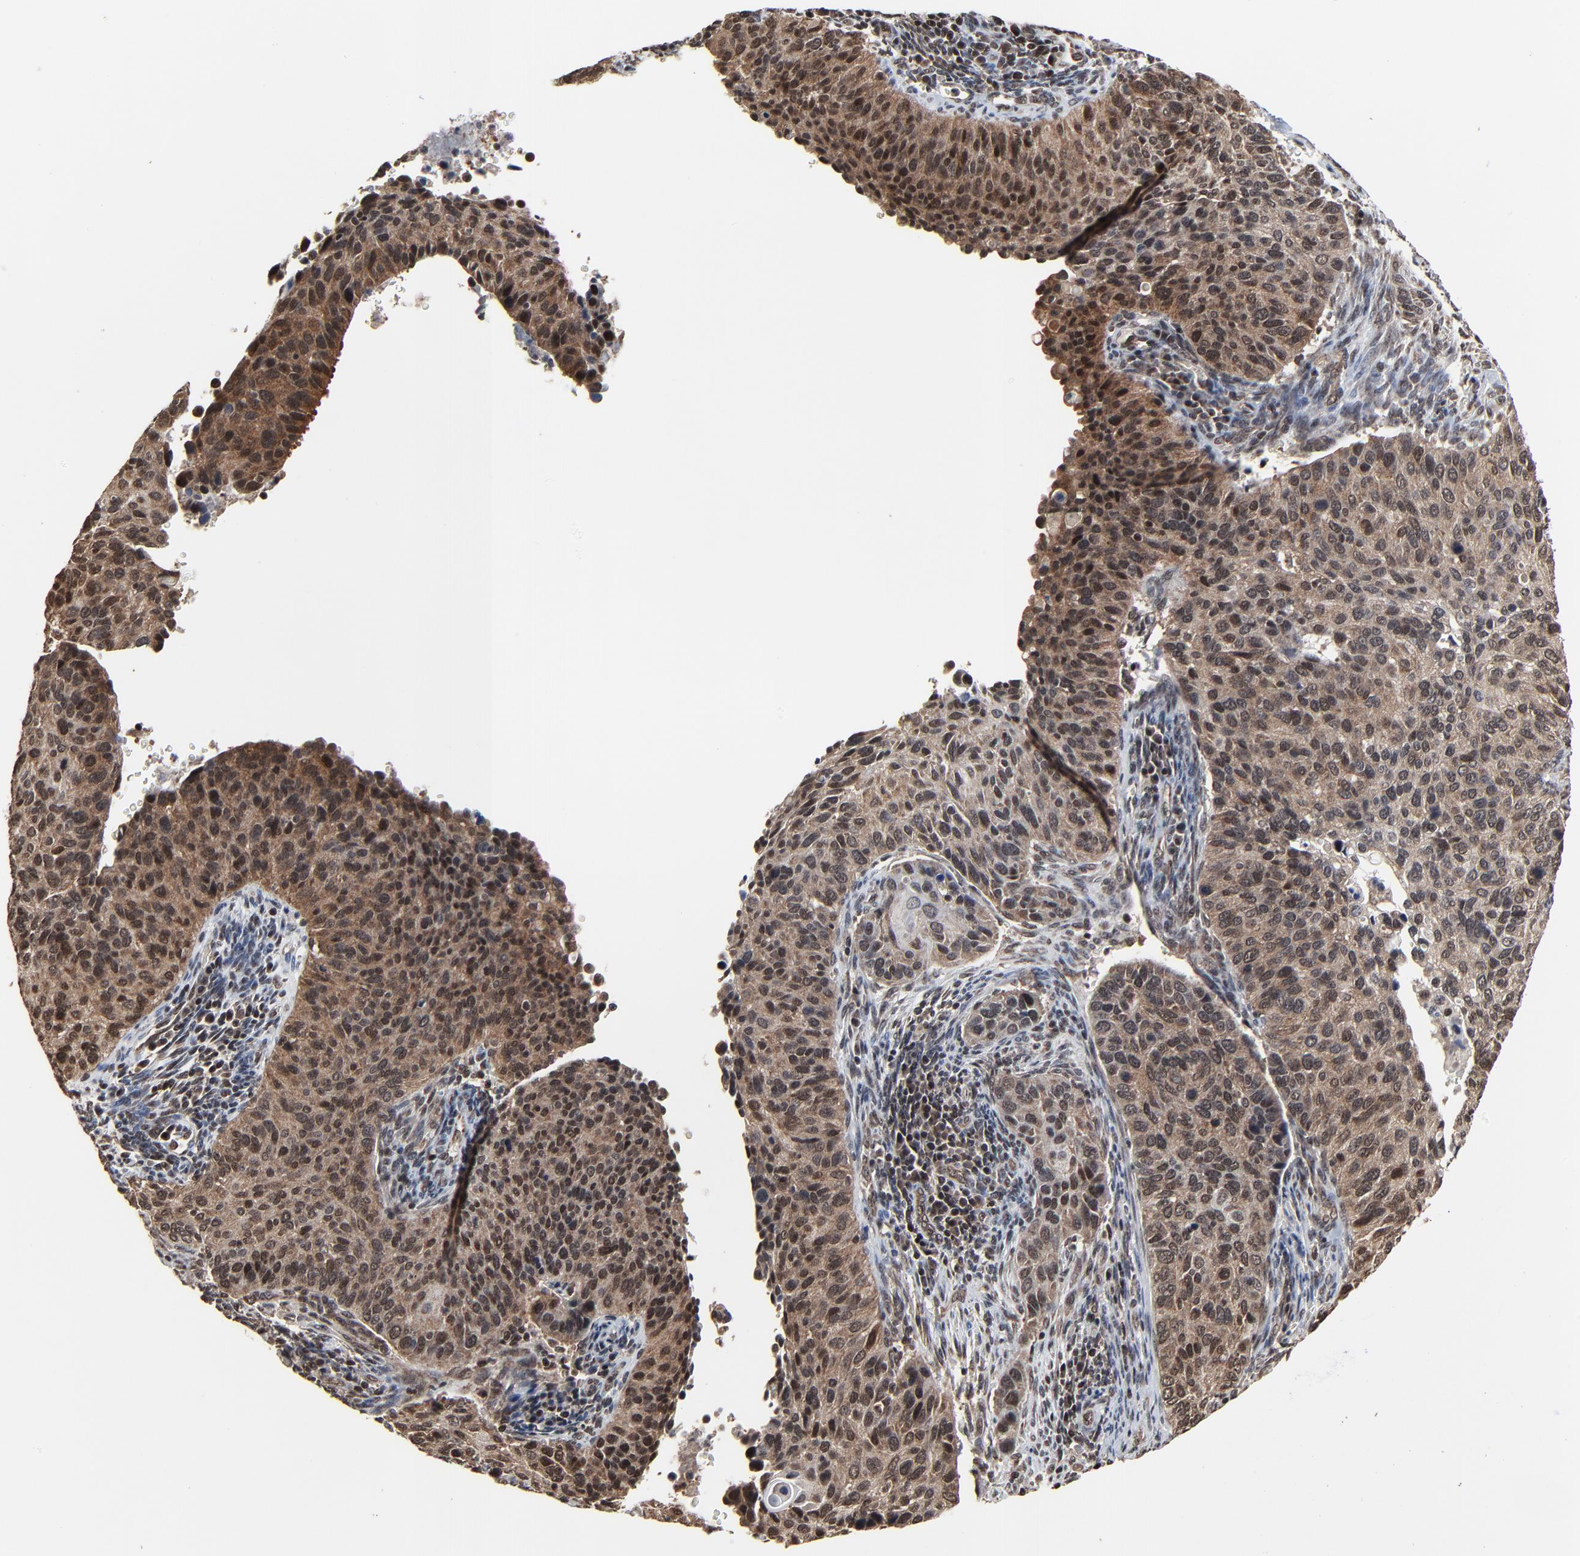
{"staining": {"intensity": "moderate", "quantity": ">75%", "location": "cytoplasmic/membranous,nuclear"}, "tissue": "cervical cancer", "cell_type": "Tumor cells", "image_type": "cancer", "snomed": [{"axis": "morphology", "description": "Adenocarcinoma, NOS"}, {"axis": "topography", "description": "Cervix"}], "caption": "This photomicrograph reveals immunohistochemistry (IHC) staining of human cervical cancer (adenocarcinoma), with medium moderate cytoplasmic/membranous and nuclear expression in approximately >75% of tumor cells.", "gene": "RHOJ", "patient": {"sex": "female", "age": 29}}